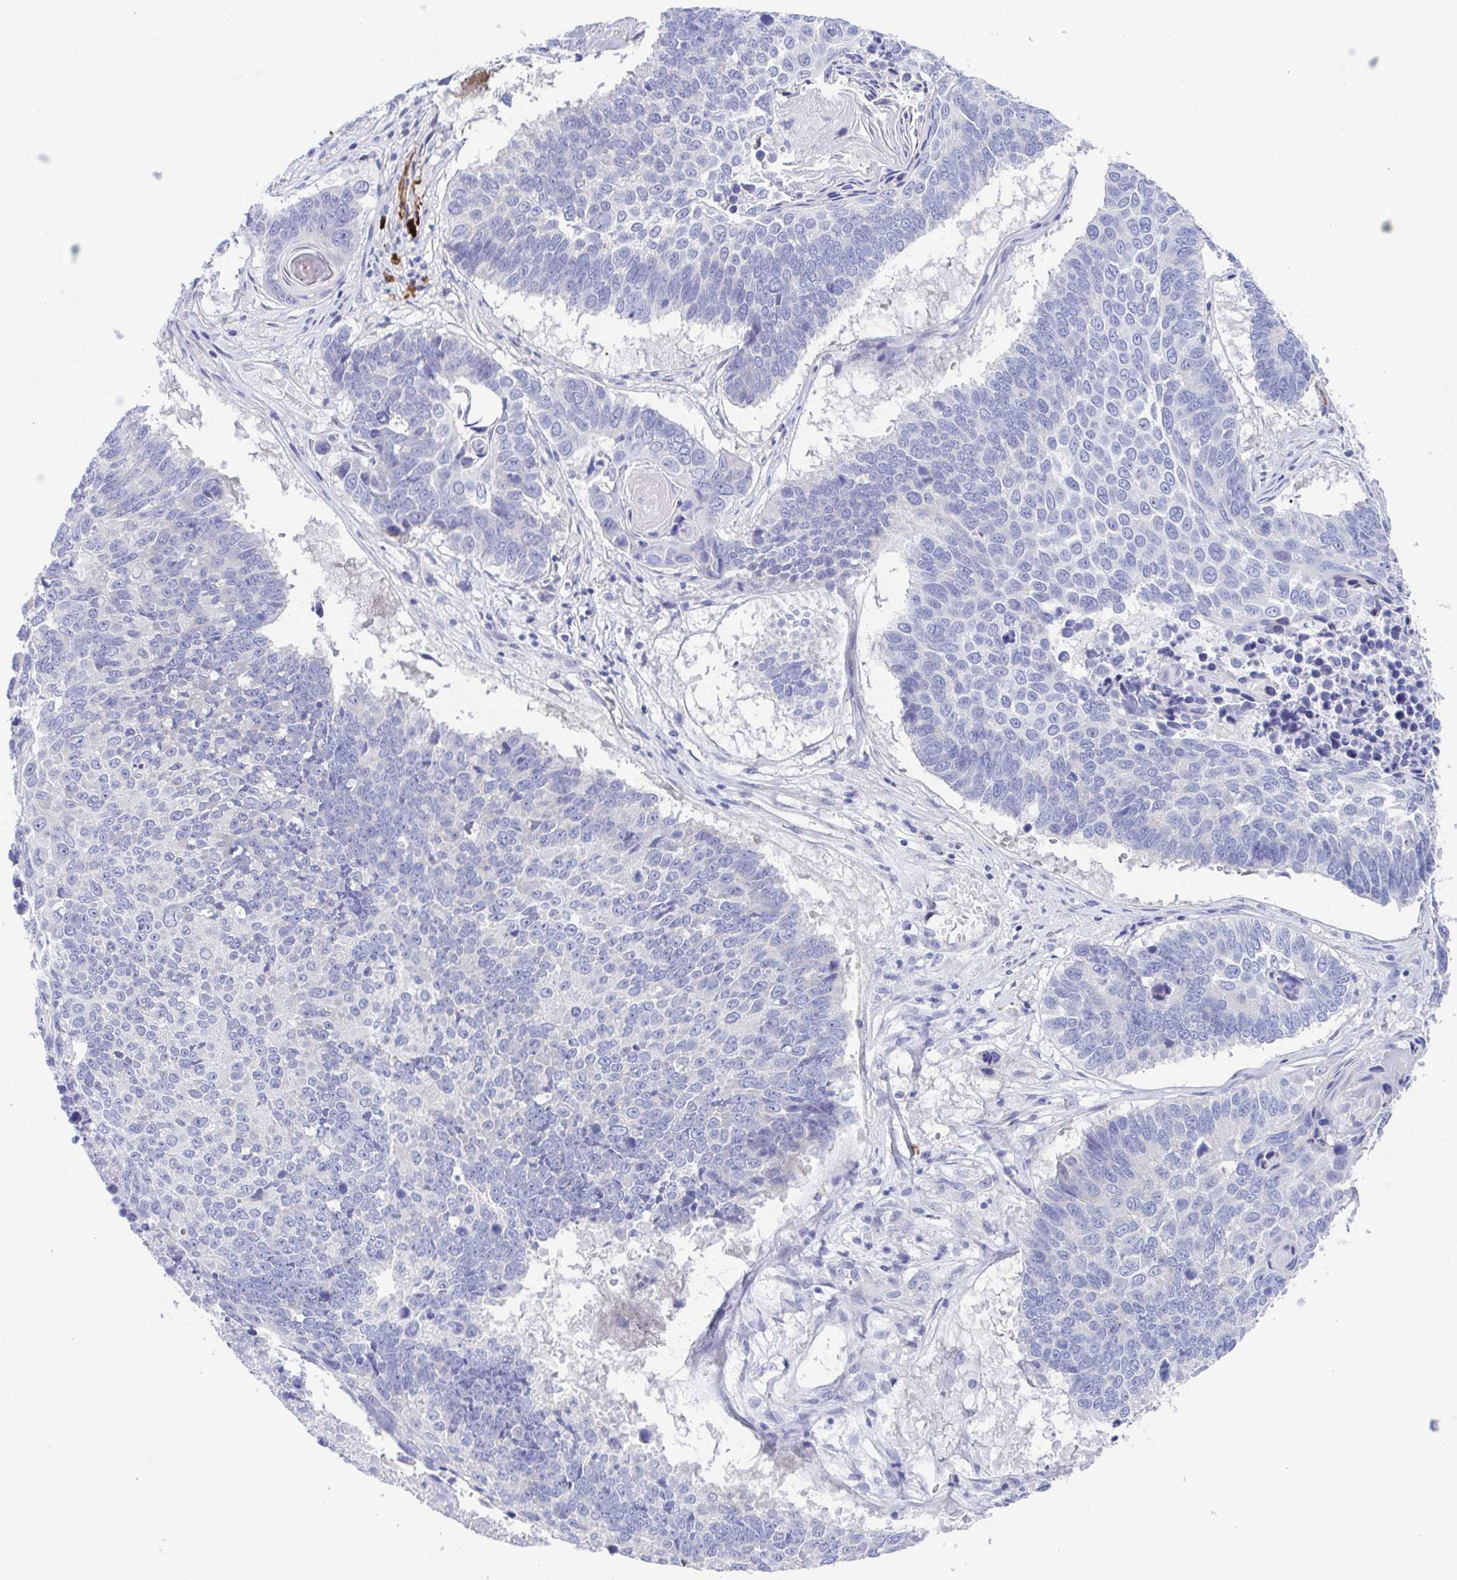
{"staining": {"intensity": "negative", "quantity": "none", "location": "none"}, "tissue": "lung cancer", "cell_type": "Tumor cells", "image_type": "cancer", "snomed": [{"axis": "morphology", "description": "Squamous cell carcinoma, NOS"}, {"axis": "topography", "description": "Lung"}], "caption": "Immunohistochemical staining of lung cancer (squamous cell carcinoma) reveals no significant staining in tumor cells.", "gene": "MUCL3", "patient": {"sex": "male", "age": 73}}